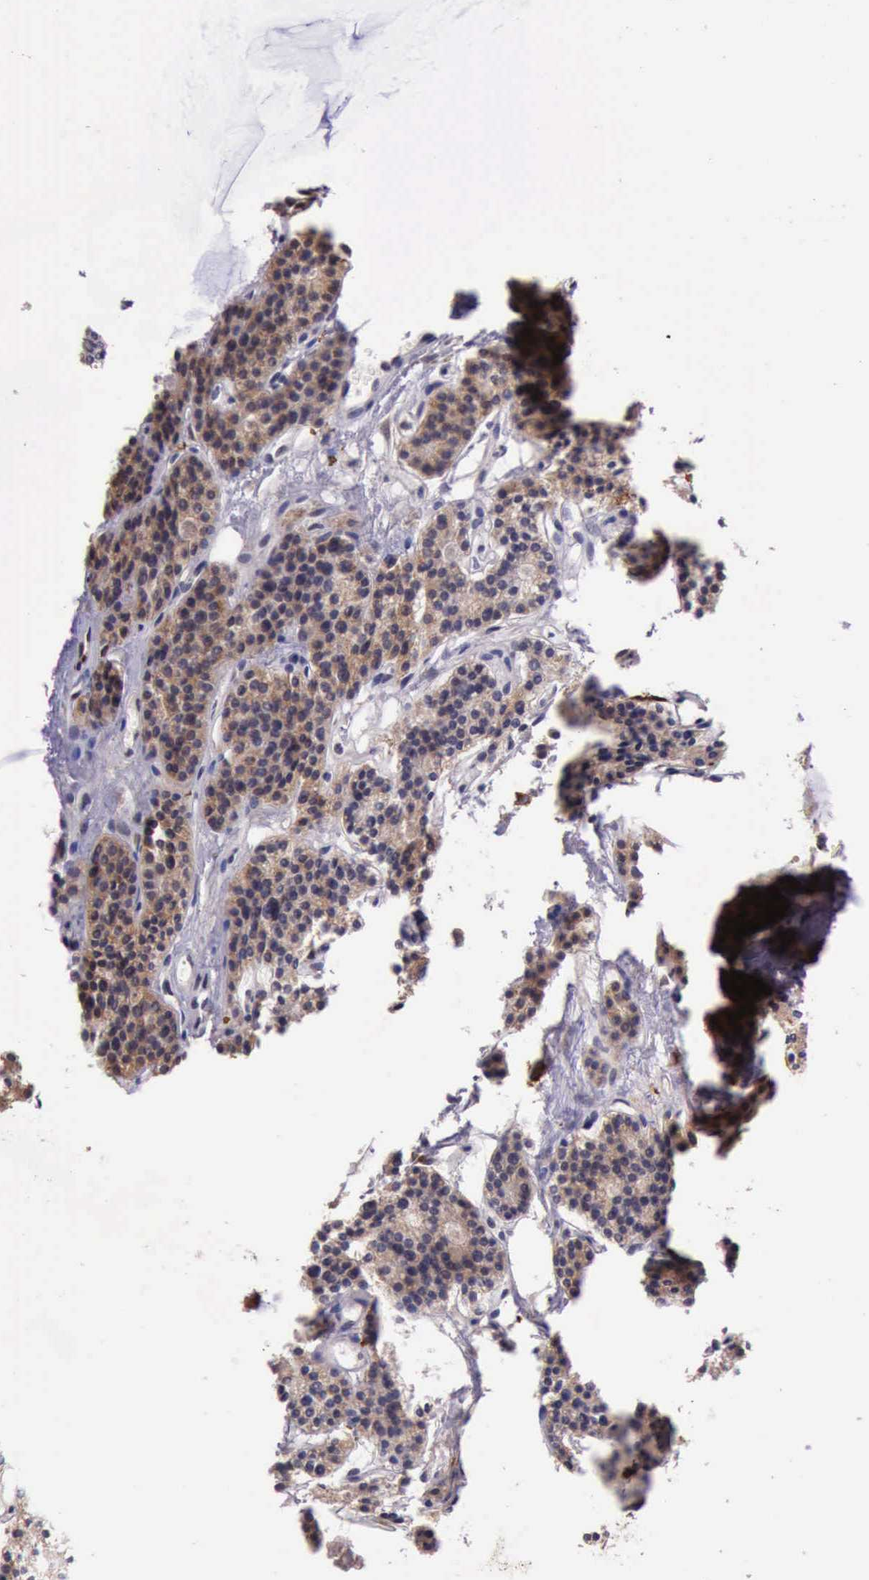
{"staining": {"intensity": "strong", "quantity": ">75%", "location": "cytoplasmic/membranous"}, "tissue": "parathyroid gland", "cell_type": "Glandular cells", "image_type": "normal", "snomed": [{"axis": "morphology", "description": "Normal tissue, NOS"}, {"axis": "topography", "description": "Parathyroid gland"}], "caption": "Benign parathyroid gland displays strong cytoplasmic/membranous expression in approximately >75% of glandular cells, visualized by immunohistochemistry. (IHC, brightfield microscopy, high magnification).", "gene": "ARMCX3", "patient": {"sex": "female", "age": 70}}